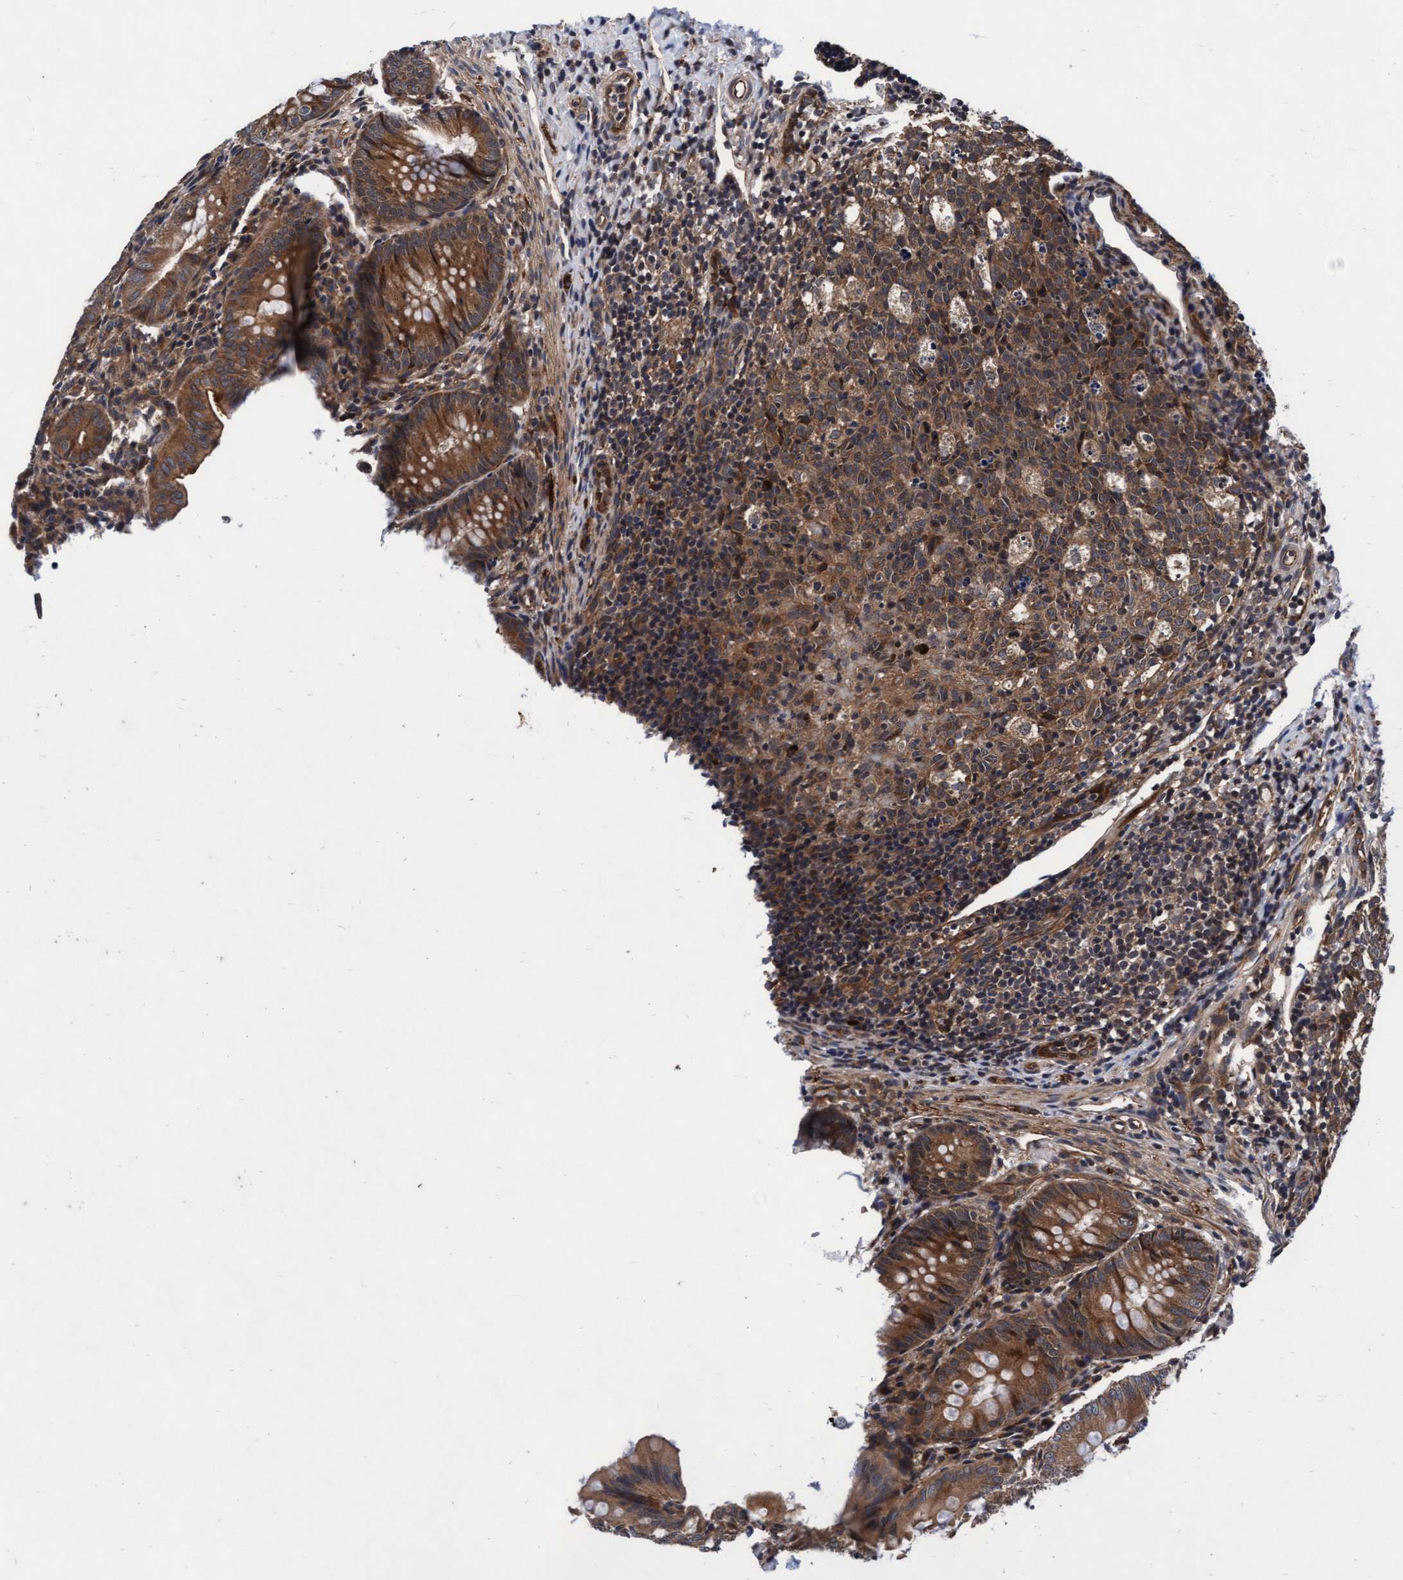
{"staining": {"intensity": "moderate", "quantity": ">75%", "location": "cytoplasmic/membranous"}, "tissue": "appendix", "cell_type": "Glandular cells", "image_type": "normal", "snomed": [{"axis": "morphology", "description": "Normal tissue, NOS"}, {"axis": "topography", "description": "Appendix"}], "caption": "Immunohistochemical staining of unremarkable appendix shows moderate cytoplasmic/membranous protein staining in about >75% of glandular cells. (Brightfield microscopy of DAB IHC at high magnification).", "gene": "EFCAB13", "patient": {"sex": "male", "age": 1}}